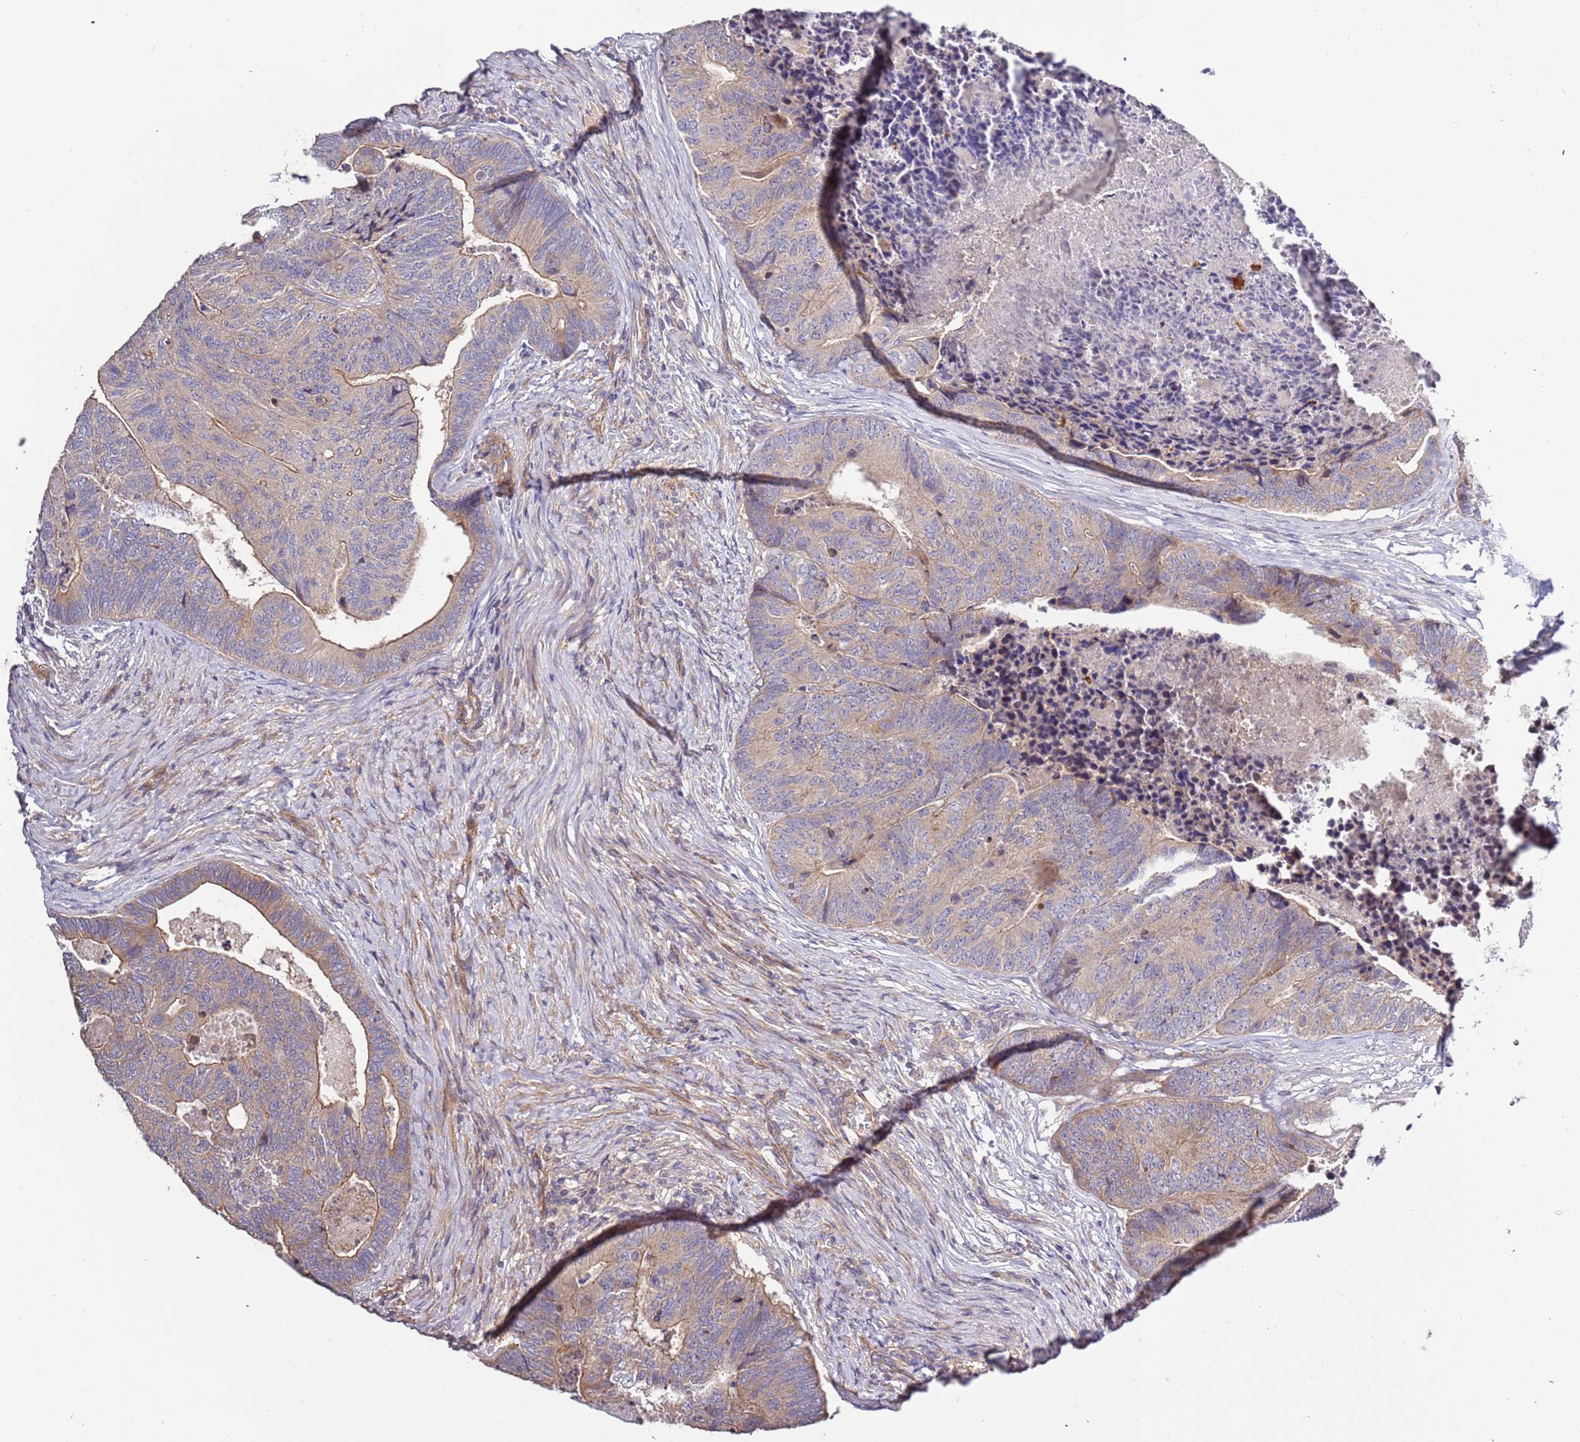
{"staining": {"intensity": "weak", "quantity": "25%-75%", "location": "cytoplasmic/membranous"}, "tissue": "colorectal cancer", "cell_type": "Tumor cells", "image_type": "cancer", "snomed": [{"axis": "morphology", "description": "Adenocarcinoma, NOS"}, {"axis": "topography", "description": "Colon"}], "caption": "Colorectal cancer stained with a protein marker shows weak staining in tumor cells.", "gene": "LAMB4", "patient": {"sex": "female", "age": 67}}